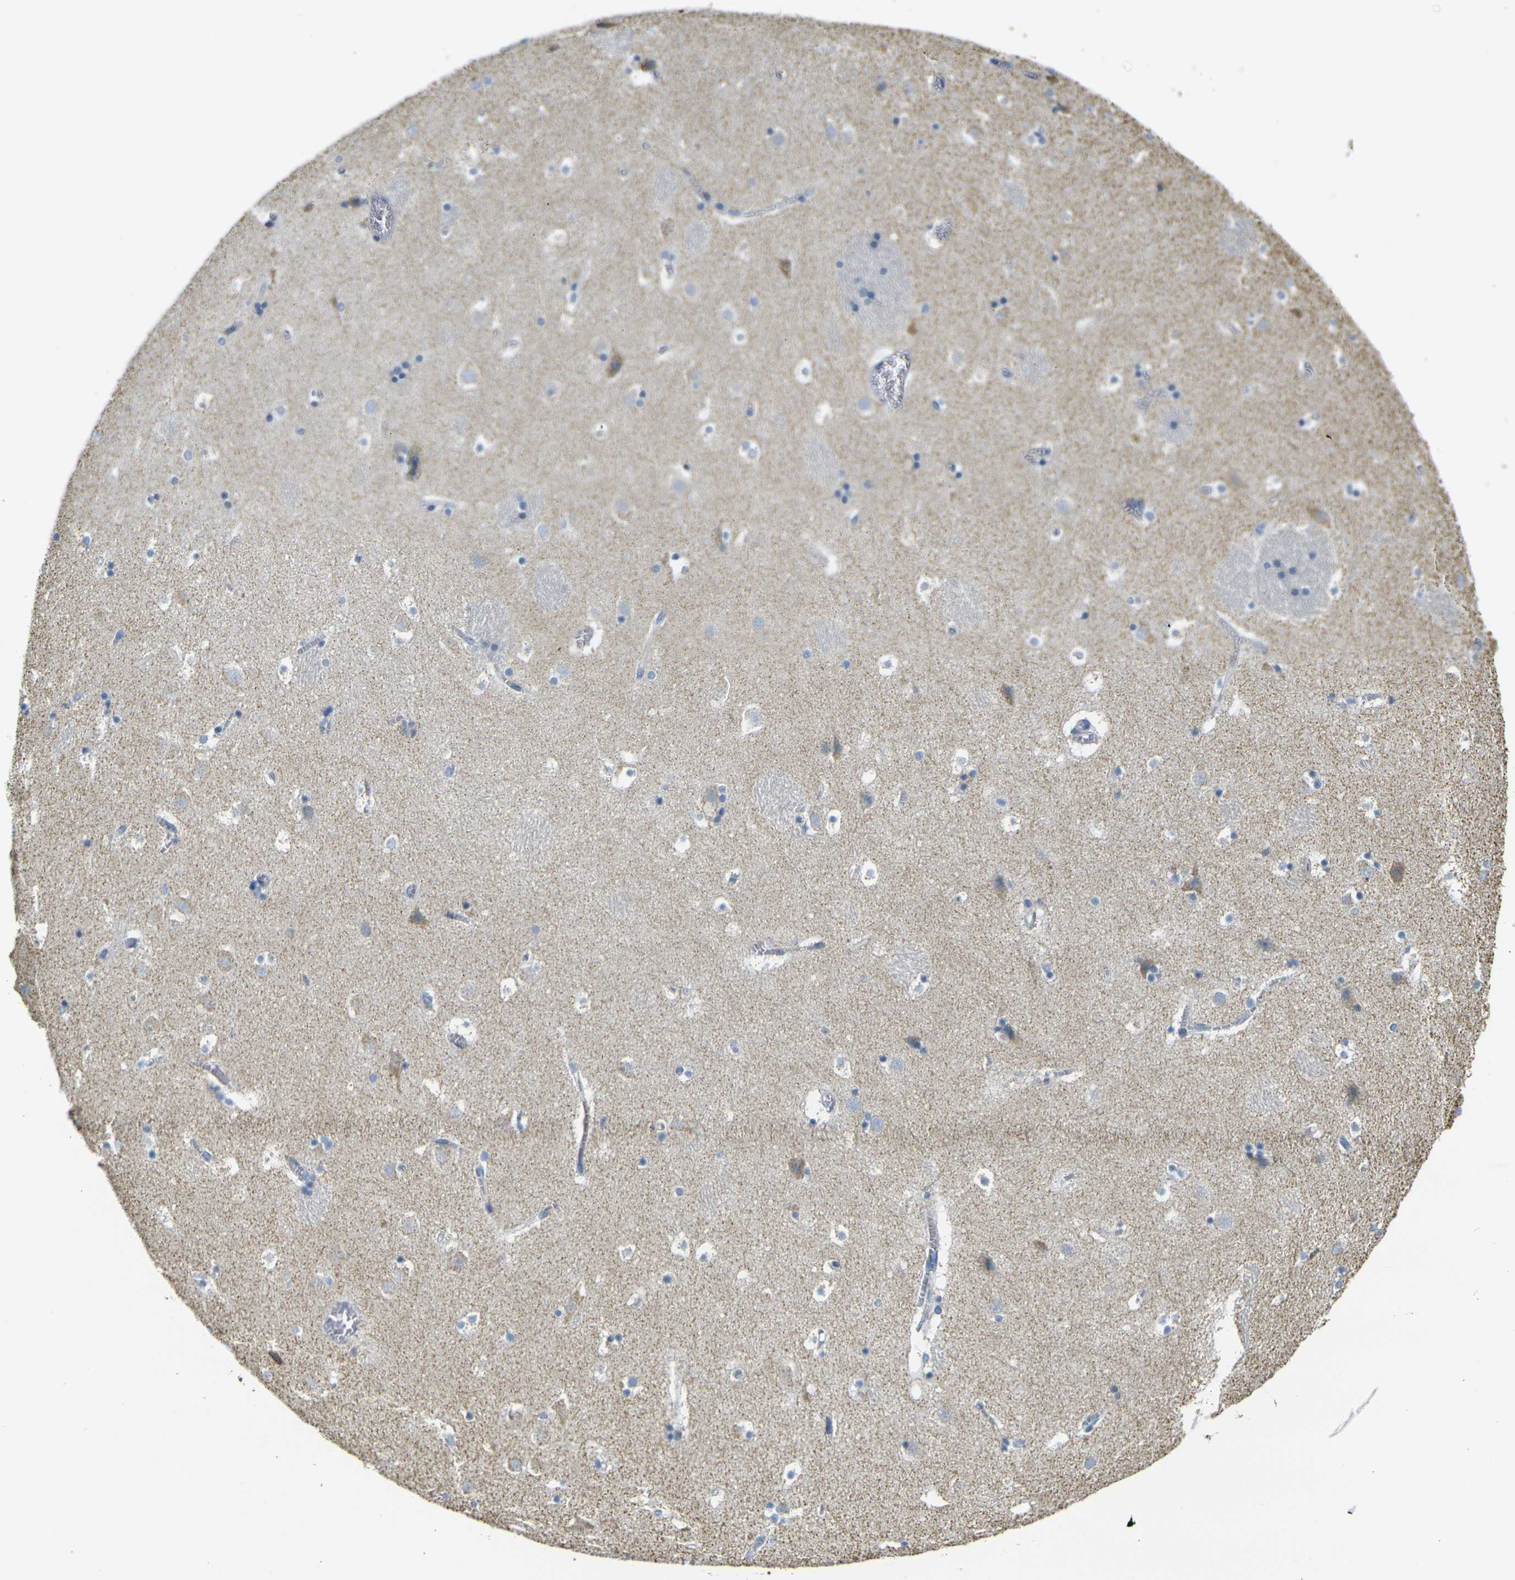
{"staining": {"intensity": "weak", "quantity": "<25%", "location": "cytoplasmic/membranous"}, "tissue": "caudate", "cell_type": "Glial cells", "image_type": "normal", "snomed": [{"axis": "morphology", "description": "Normal tissue, NOS"}, {"axis": "topography", "description": "Lateral ventricle wall"}], "caption": "The histopathology image demonstrates no staining of glial cells in normal caudate.", "gene": "PARD6B", "patient": {"sex": "male", "age": 45}}